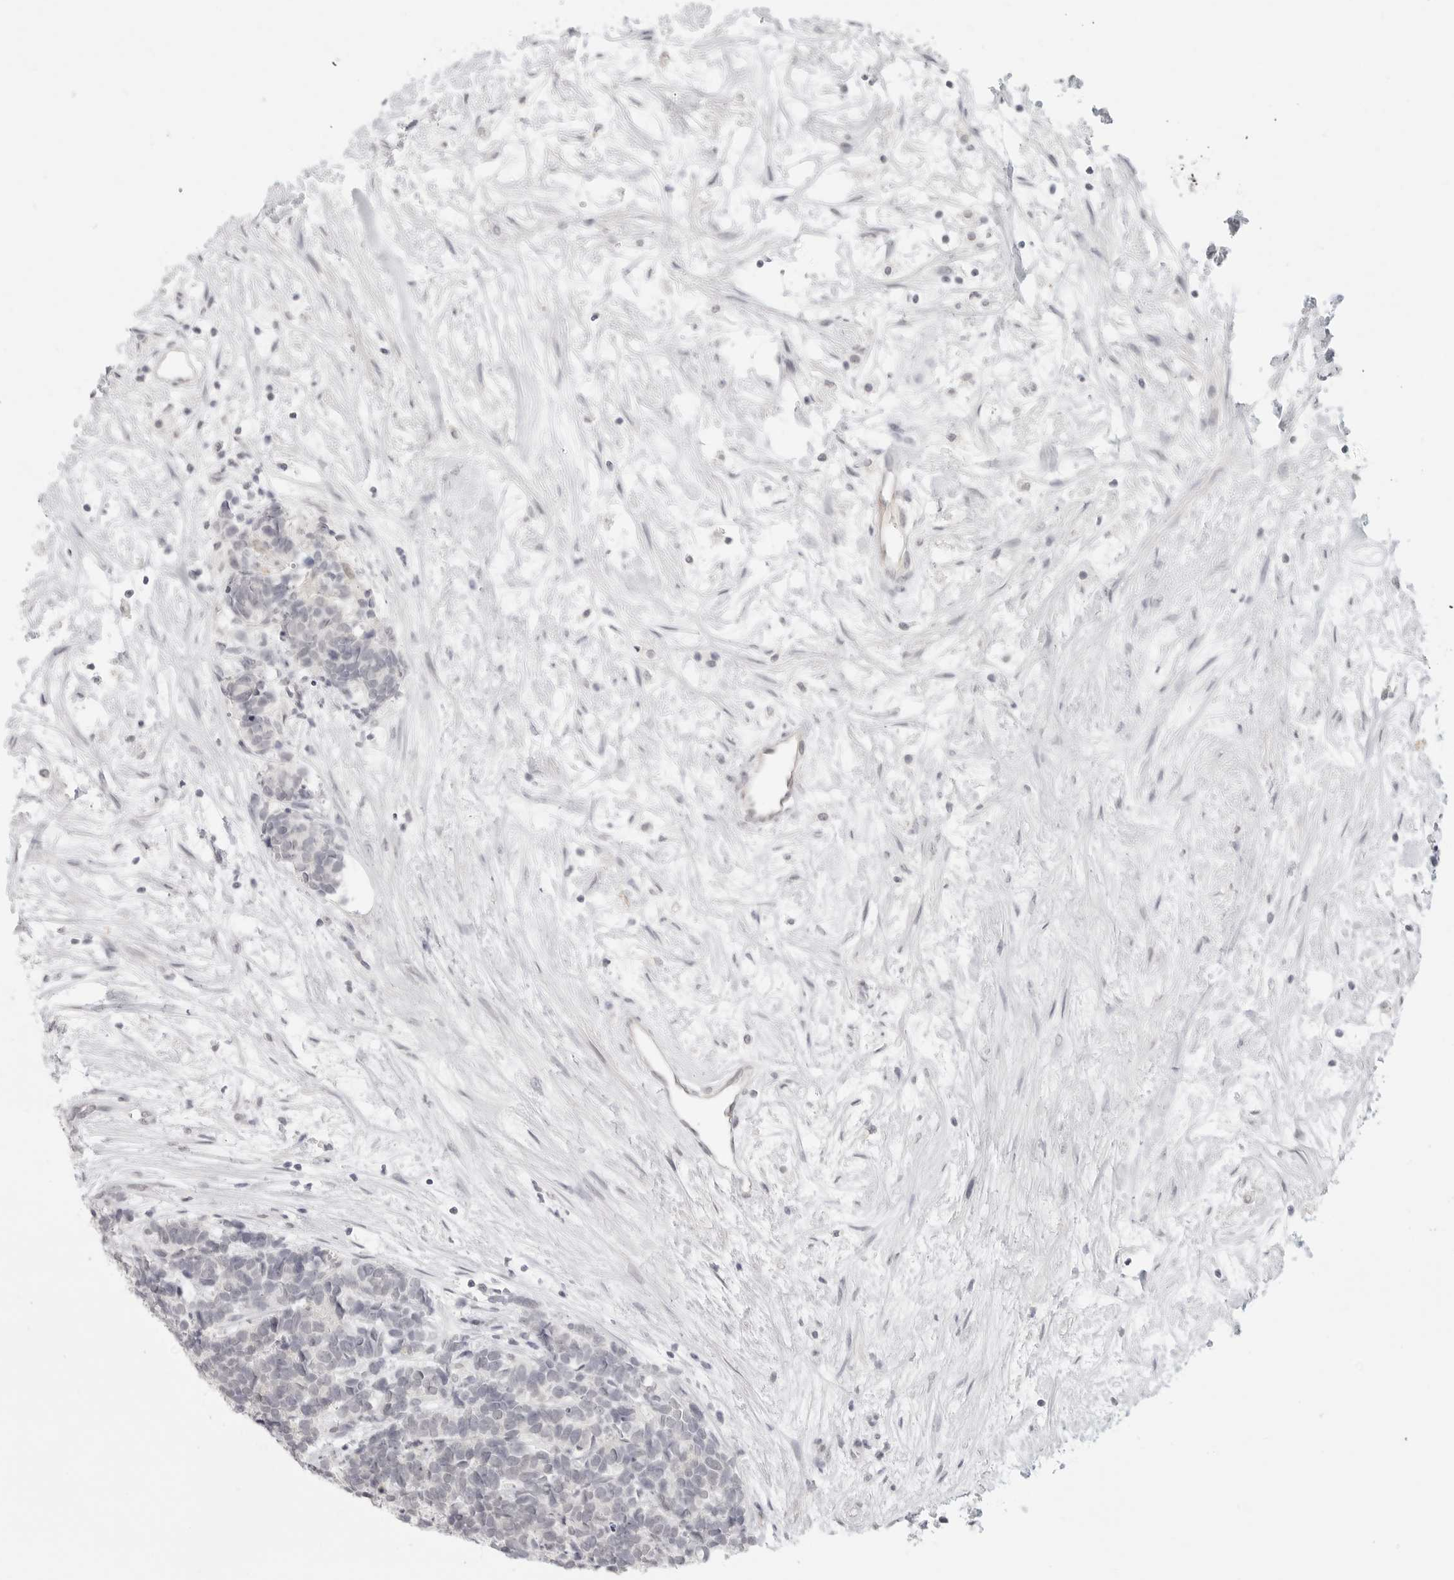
{"staining": {"intensity": "negative", "quantity": "none", "location": "none"}, "tissue": "carcinoid", "cell_type": "Tumor cells", "image_type": "cancer", "snomed": [{"axis": "morphology", "description": "Carcinoma, NOS"}, {"axis": "morphology", "description": "Carcinoid, malignant, NOS"}, {"axis": "topography", "description": "Urinary bladder"}], "caption": "Immunohistochemistry (IHC) micrograph of carcinoid stained for a protein (brown), which displays no expression in tumor cells.", "gene": "KLK11", "patient": {"sex": "male", "age": 57}}